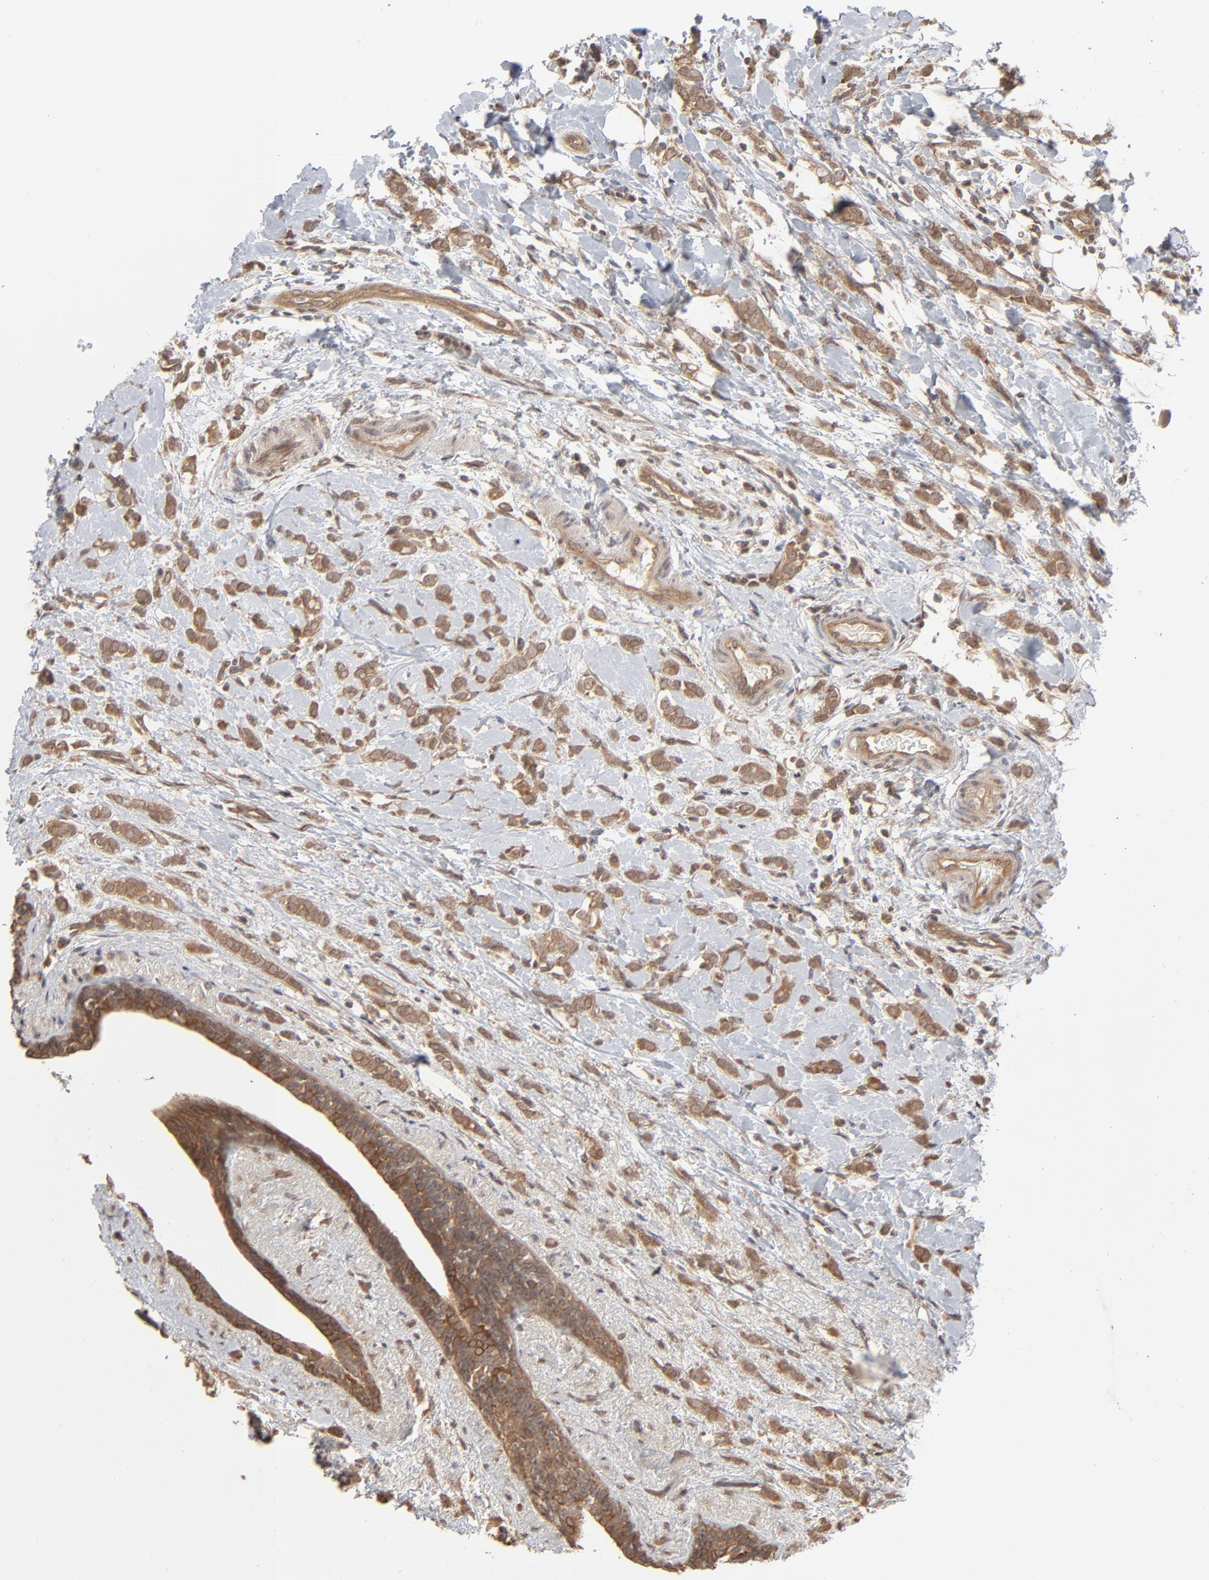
{"staining": {"intensity": "moderate", "quantity": ">75%", "location": "cytoplasmic/membranous,nuclear"}, "tissue": "breast cancer", "cell_type": "Tumor cells", "image_type": "cancer", "snomed": [{"axis": "morphology", "description": "Normal tissue, NOS"}, {"axis": "morphology", "description": "Lobular carcinoma"}, {"axis": "topography", "description": "Breast"}], "caption": "There is medium levels of moderate cytoplasmic/membranous and nuclear positivity in tumor cells of breast cancer, as demonstrated by immunohistochemical staining (brown color).", "gene": "SCFD1", "patient": {"sex": "female", "age": 47}}